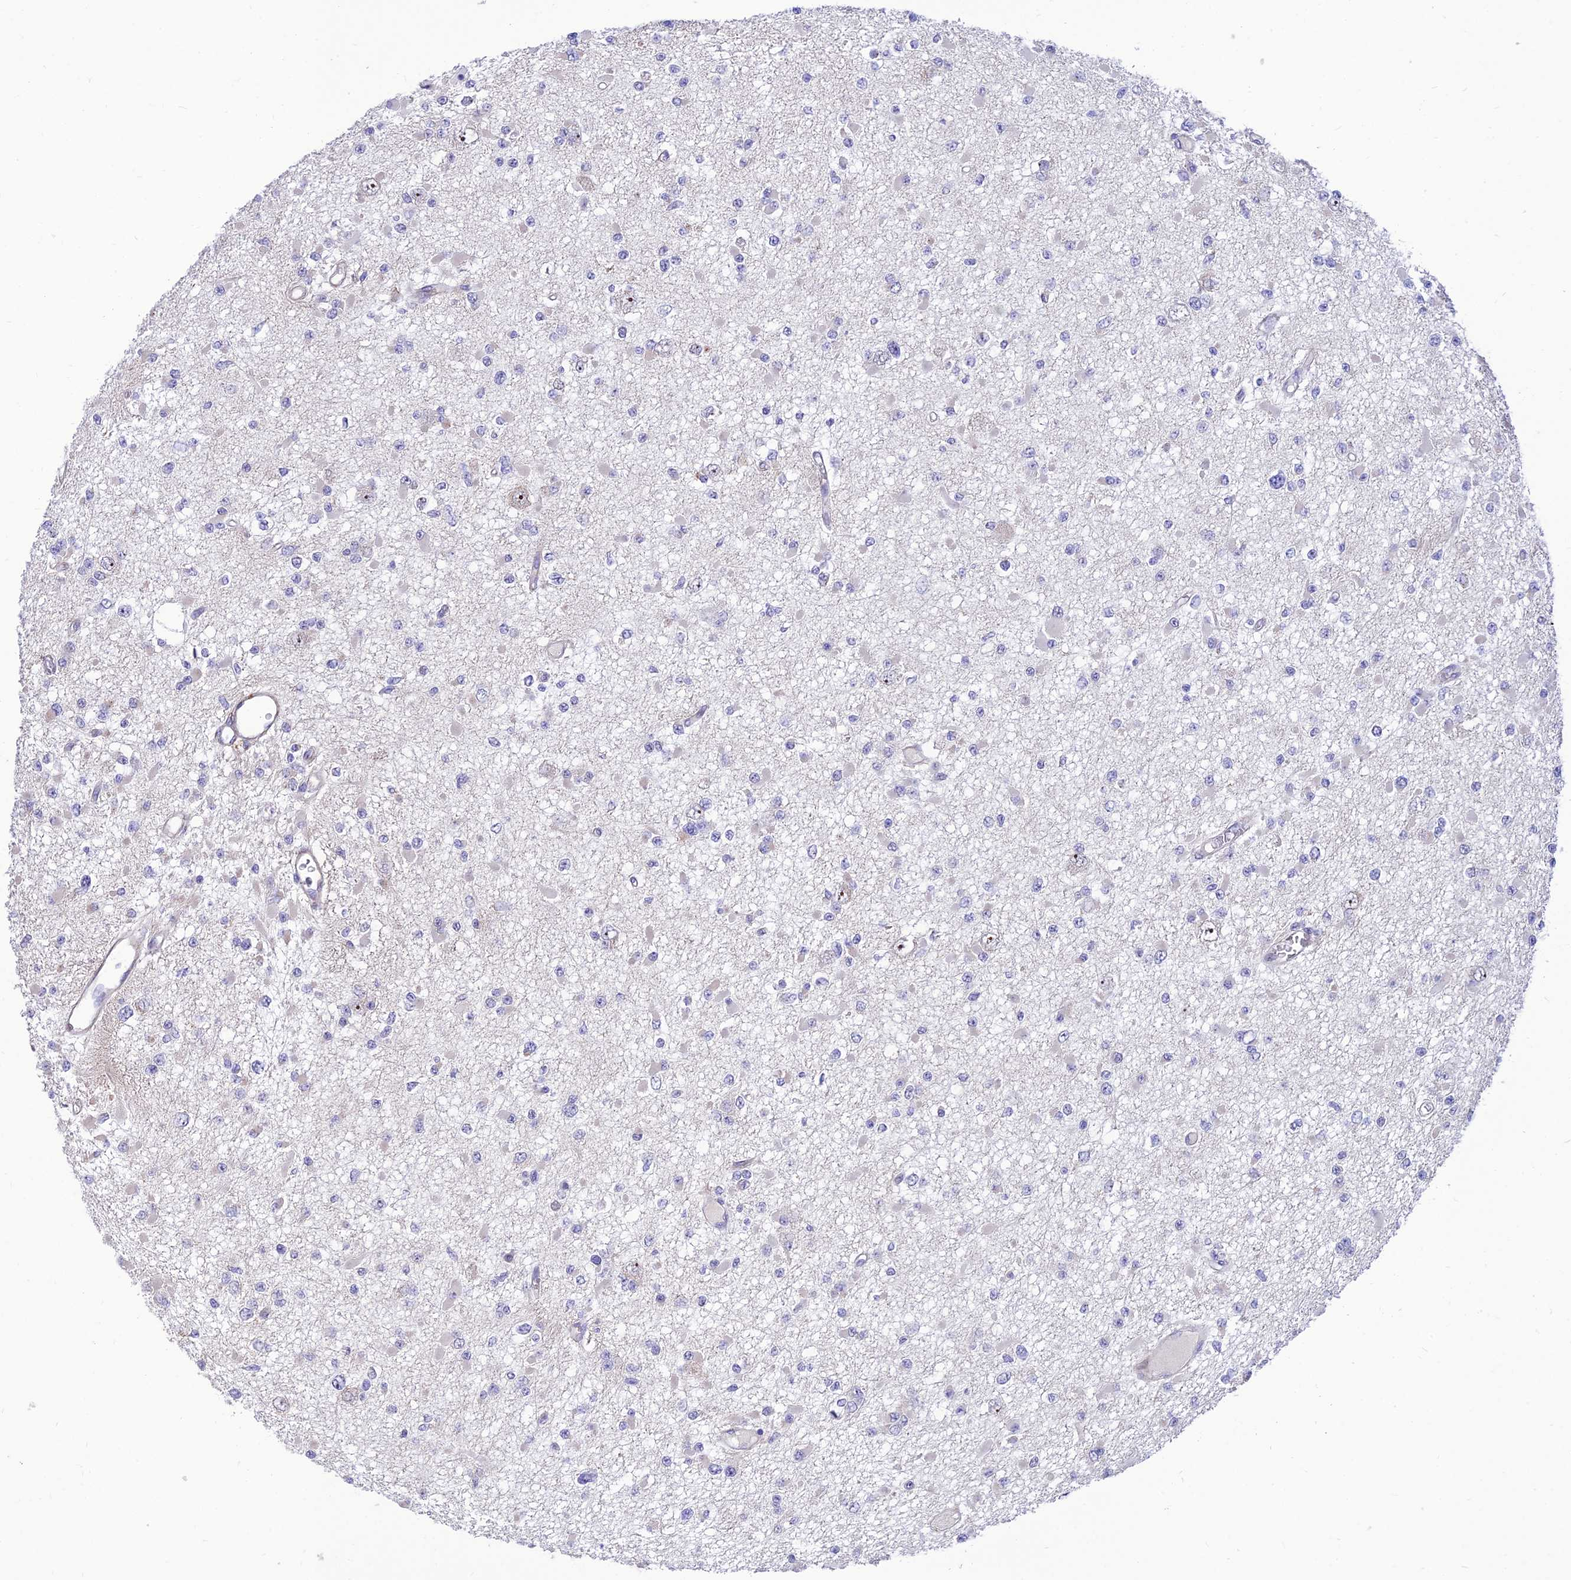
{"staining": {"intensity": "negative", "quantity": "none", "location": "none"}, "tissue": "glioma", "cell_type": "Tumor cells", "image_type": "cancer", "snomed": [{"axis": "morphology", "description": "Glioma, malignant, Low grade"}, {"axis": "topography", "description": "Brain"}], "caption": "An immunohistochemistry image of malignant glioma (low-grade) is shown. There is no staining in tumor cells of malignant glioma (low-grade).", "gene": "KBTBD7", "patient": {"sex": "female", "age": 22}}